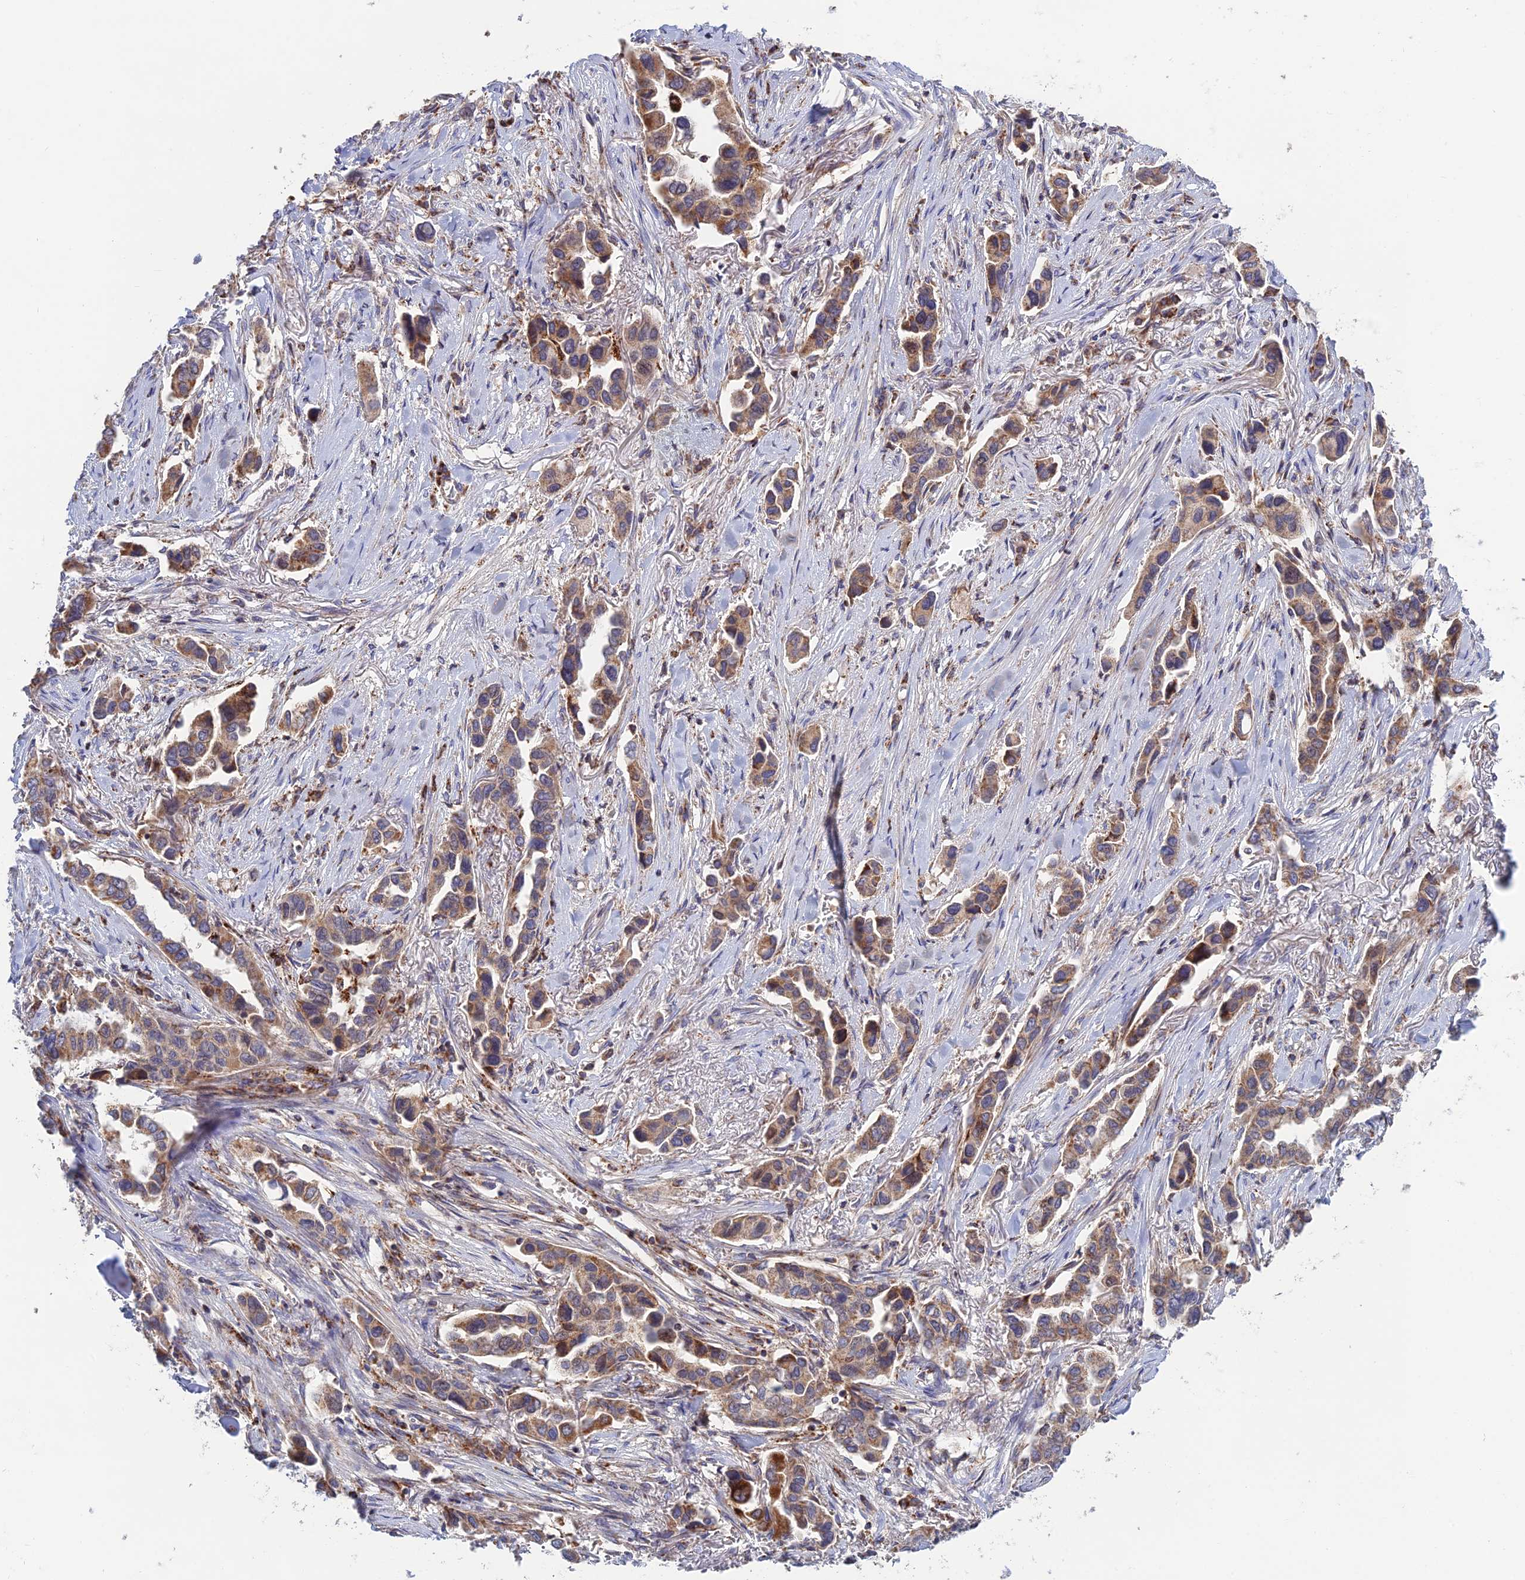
{"staining": {"intensity": "strong", "quantity": "25%-75%", "location": "cytoplasmic/membranous"}, "tissue": "lung cancer", "cell_type": "Tumor cells", "image_type": "cancer", "snomed": [{"axis": "morphology", "description": "Adenocarcinoma, NOS"}, {"axis": "topography", "description": "Lung"}], "caption": "Lung cancer stained for a protein (brown) exhibits strong cytoplasmic/membranous positive expression in about 25%-75% of tumor cells.", "gene": "RIC8B", "patient": {"sex": "female", "age": 76}}